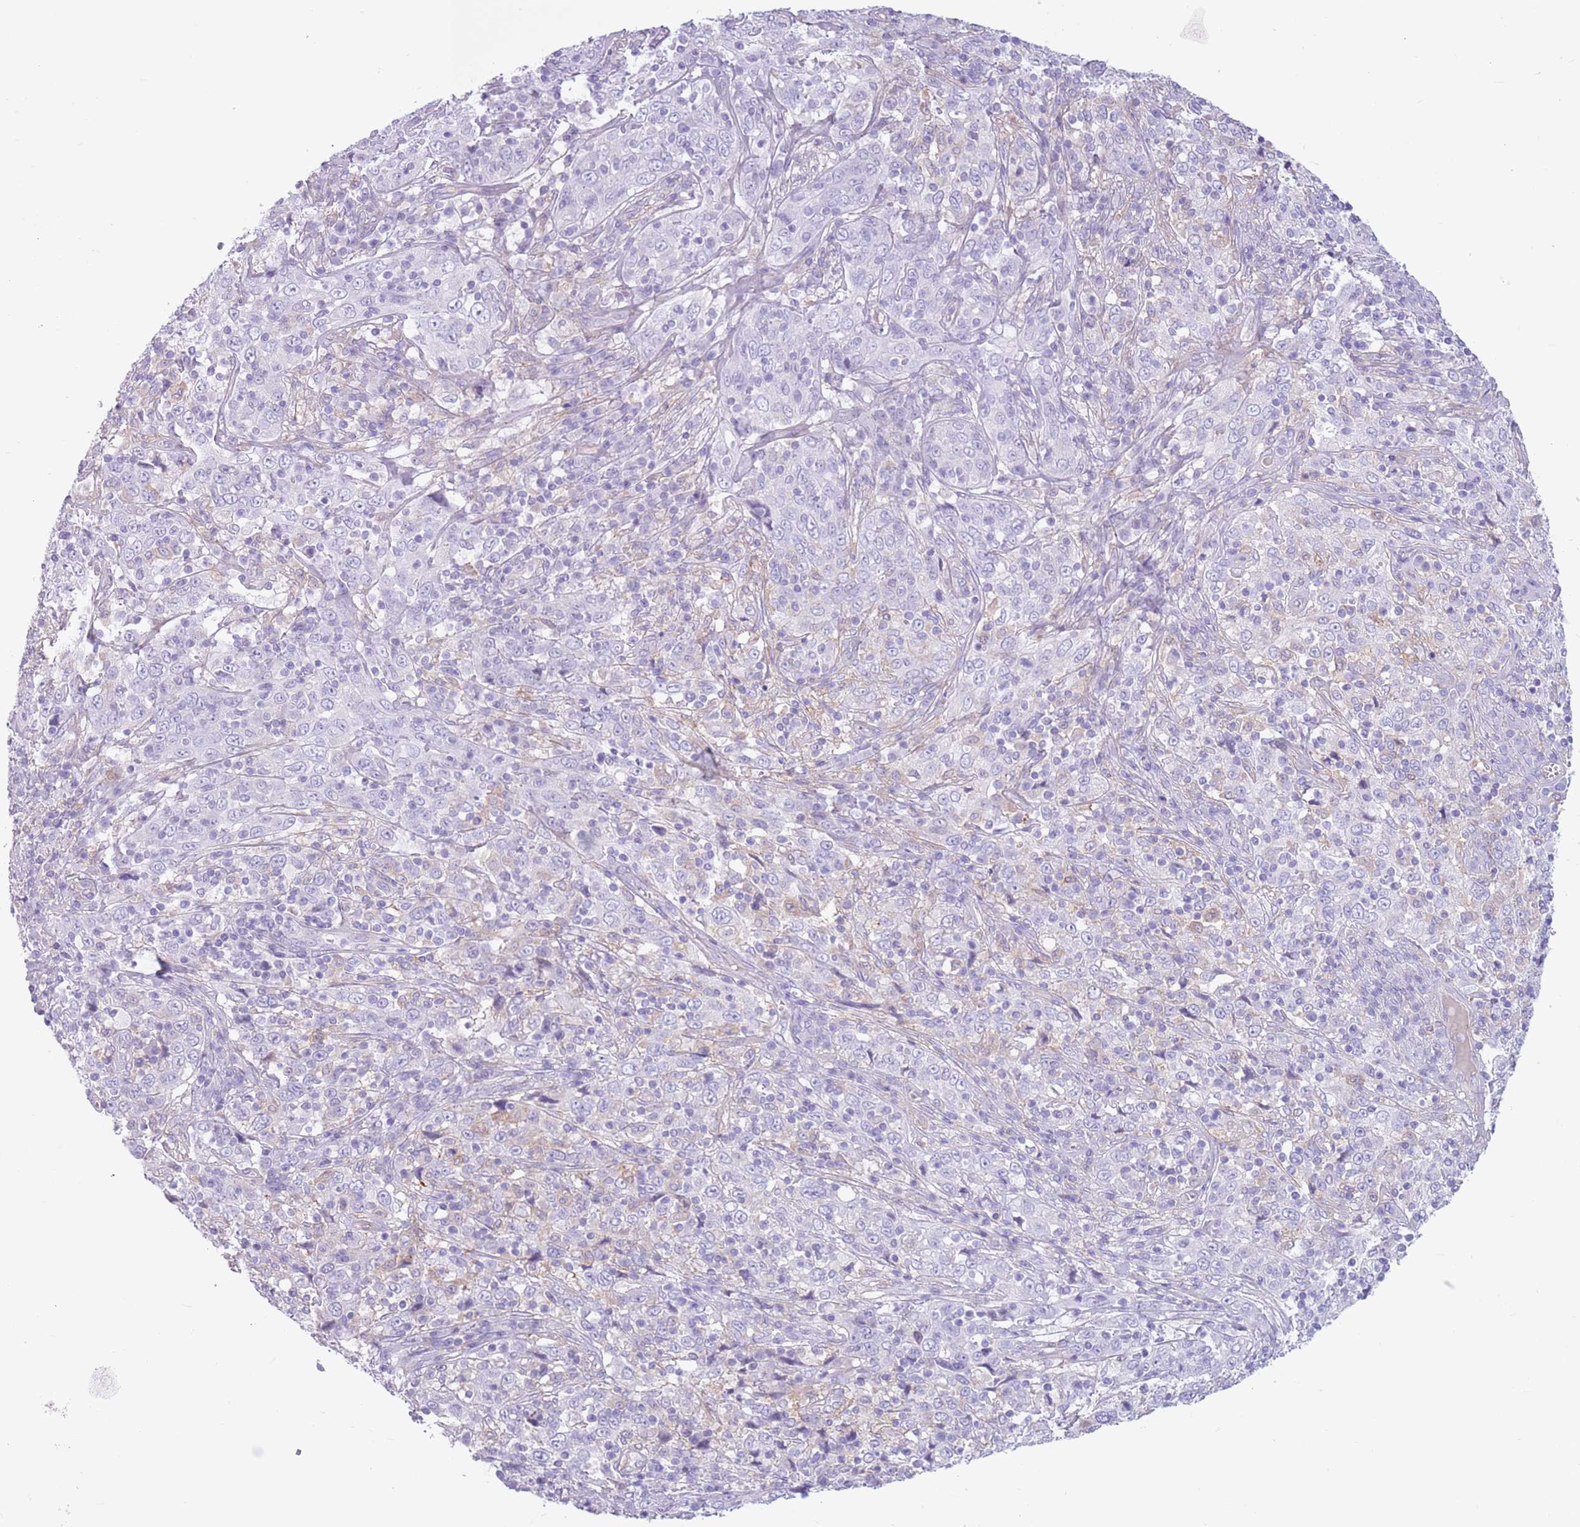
{"staining": {"intensity": "negative", "quantity": "none", "location": "none"}, "tissue": "cervical cancer", "cell_type": "Tumor cells", "image_type": "cancer", "snomed": [{"axis": "morphology", "description": "Squamous cell carcinoma, NOS"}, {"axis": "topography", "description": "Cervix"}], "caption": "Tumor cells are negative for protein expression in human squamous cell carcinoma (cervical).", "gene": "SNX6", "patient": {"sex": "female", "age": 46}}